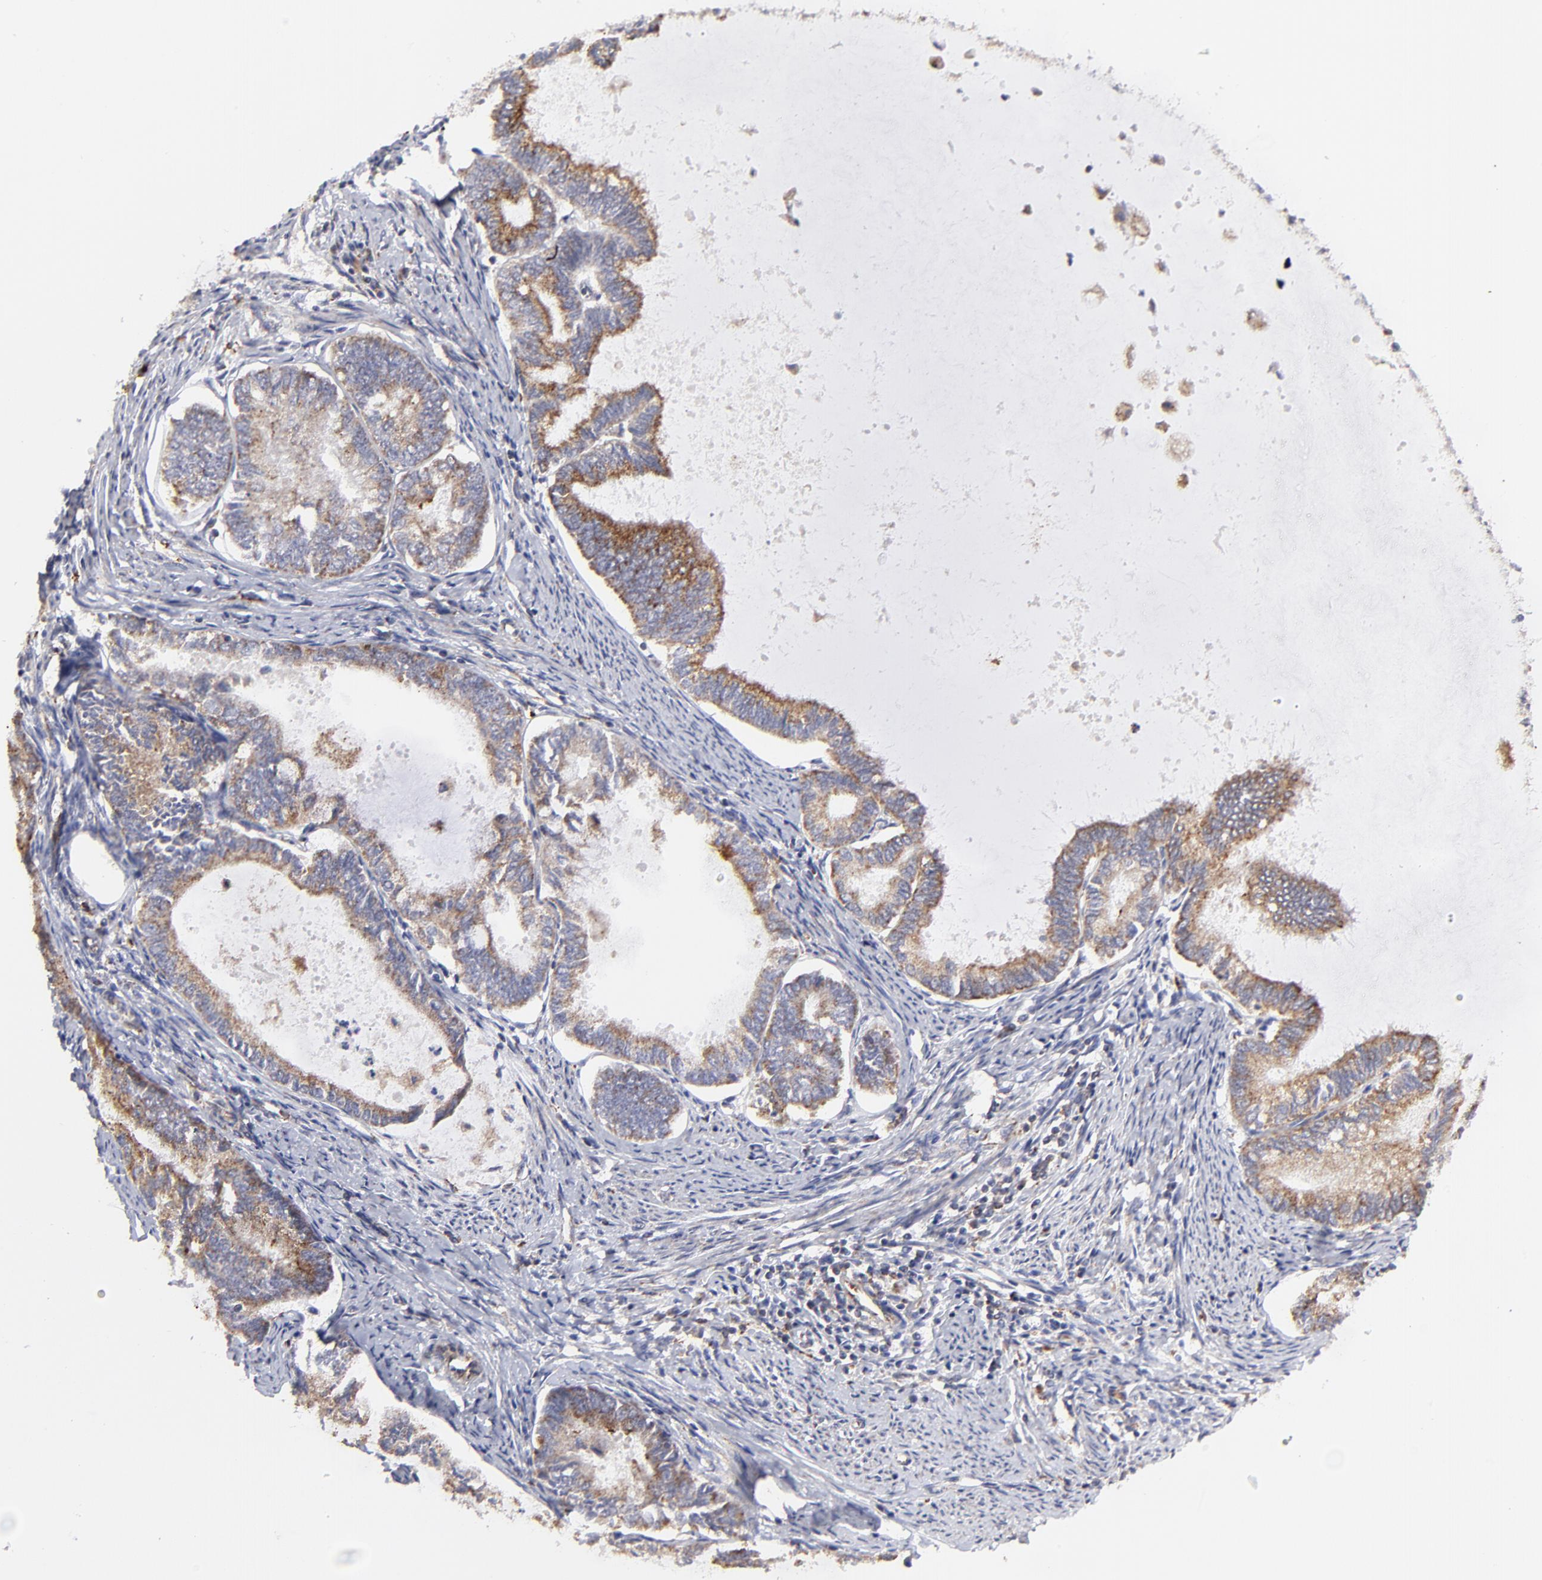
{"staining": {"intensity": "moderate", "quantity": ">75%", "location": "cytoplasmic/membranous"}, "tissue": "endometrial cancer", "cell_type": "Tumor cells", "image_type": "cancer", "snomed": [{"axis": "morphology", "description": "Adenocarcinoma, NOS"}, {"axis": "topography", "description": "Endometrium"}], "caption": "Tumor cells reveal medium levels of moderate cytoplasmic/membranous positivity in about >75% of cells in endometrial cancer. Immunohistochemistry stains the protein in brown and the nuclei are stained blue.", "gene": "MAP2K7", "patient": {"sex": "female", "age": 86}}